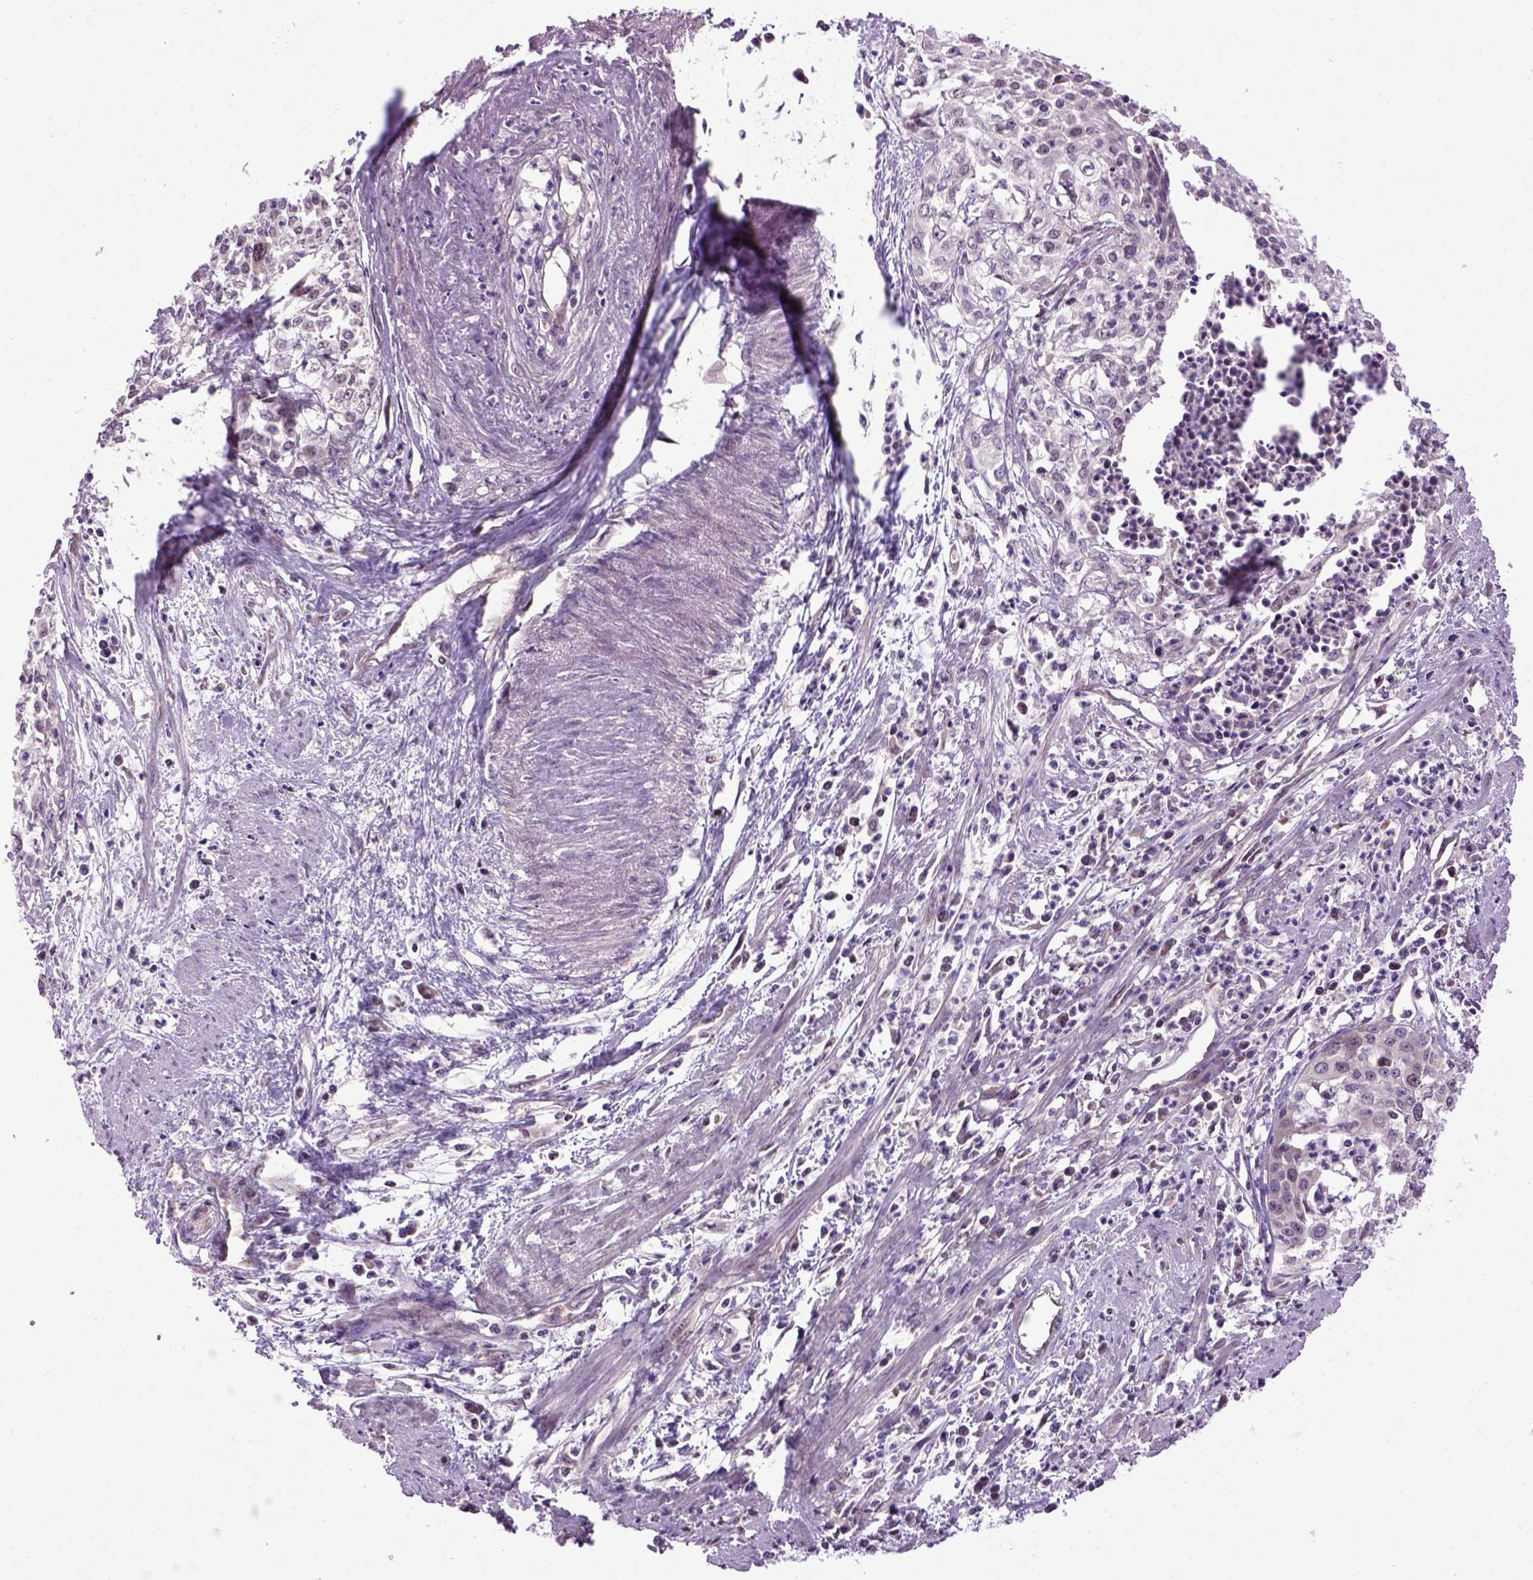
{"staining": {"intensity": "weak", "quantity": "25%-75%", "location": "cytoplasmic/membranous,nuclear"}, "tissue": "cervical cancer", "cell_type": "Tumor cells", "image_type": "cancer", "snomed": [{"axis": "morphology", "description": "Squamous cell carcinoma, NOS"}, {"axis": "topography", "description": "Cervix"}], "caption": "Protein staining demonstrates weak cytoplasmic/membranous and nuclear expression in approximately 25%-75% of tumor cells in cervical cancer (squamous cell carcinoma). The staining is performed using DAB brown chromogen to label protein expression. The nuclei are counter-stained blue using hematoxylin.", "gene": "WDR48", "patient": {"sex": "female", "age": 39}}